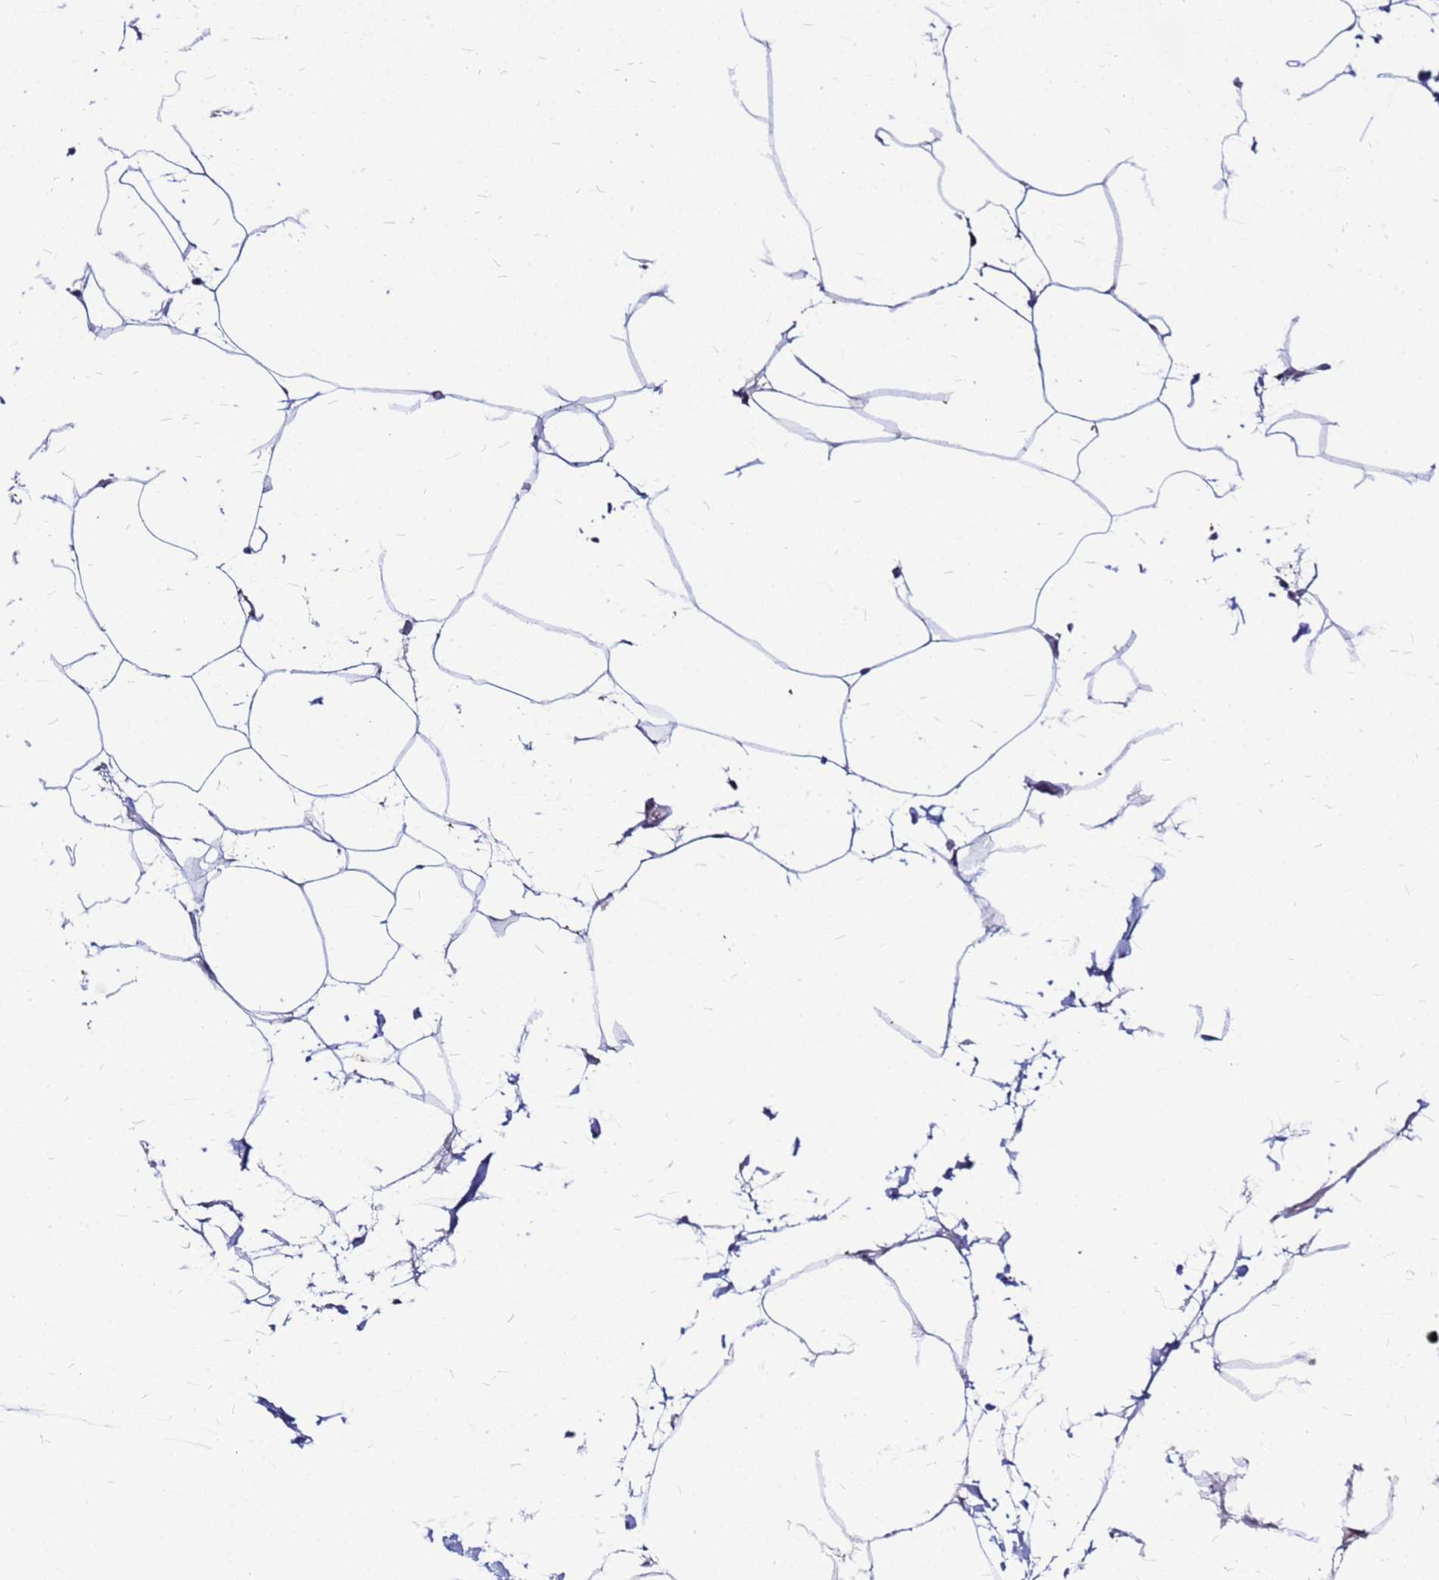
{"staining": {"intensity": "negative", "quantity": "none", "location": "none"}, "tissue": "adipose tissue", "cell_type": "Adipocytes", "image_type": "normal", "snomed": [{"axis": "morphology", "description": "Normal tissue, NOS"}, {"axis": "topography", "description": "Adipose tissue"}], "caption": "DAB immunohistochemical staining of benign adipose tissue displays no significant positivity in adipocytes. The staining was performed using DAB (3,3'-diaminobenzidine) to visualize the protein expression in brown, while the nuclei were stained in blue with hematoxylin (Magnification: 20x).", "gene": "ARHGEF35", "patient": {"sex": "female", "age": 37}}